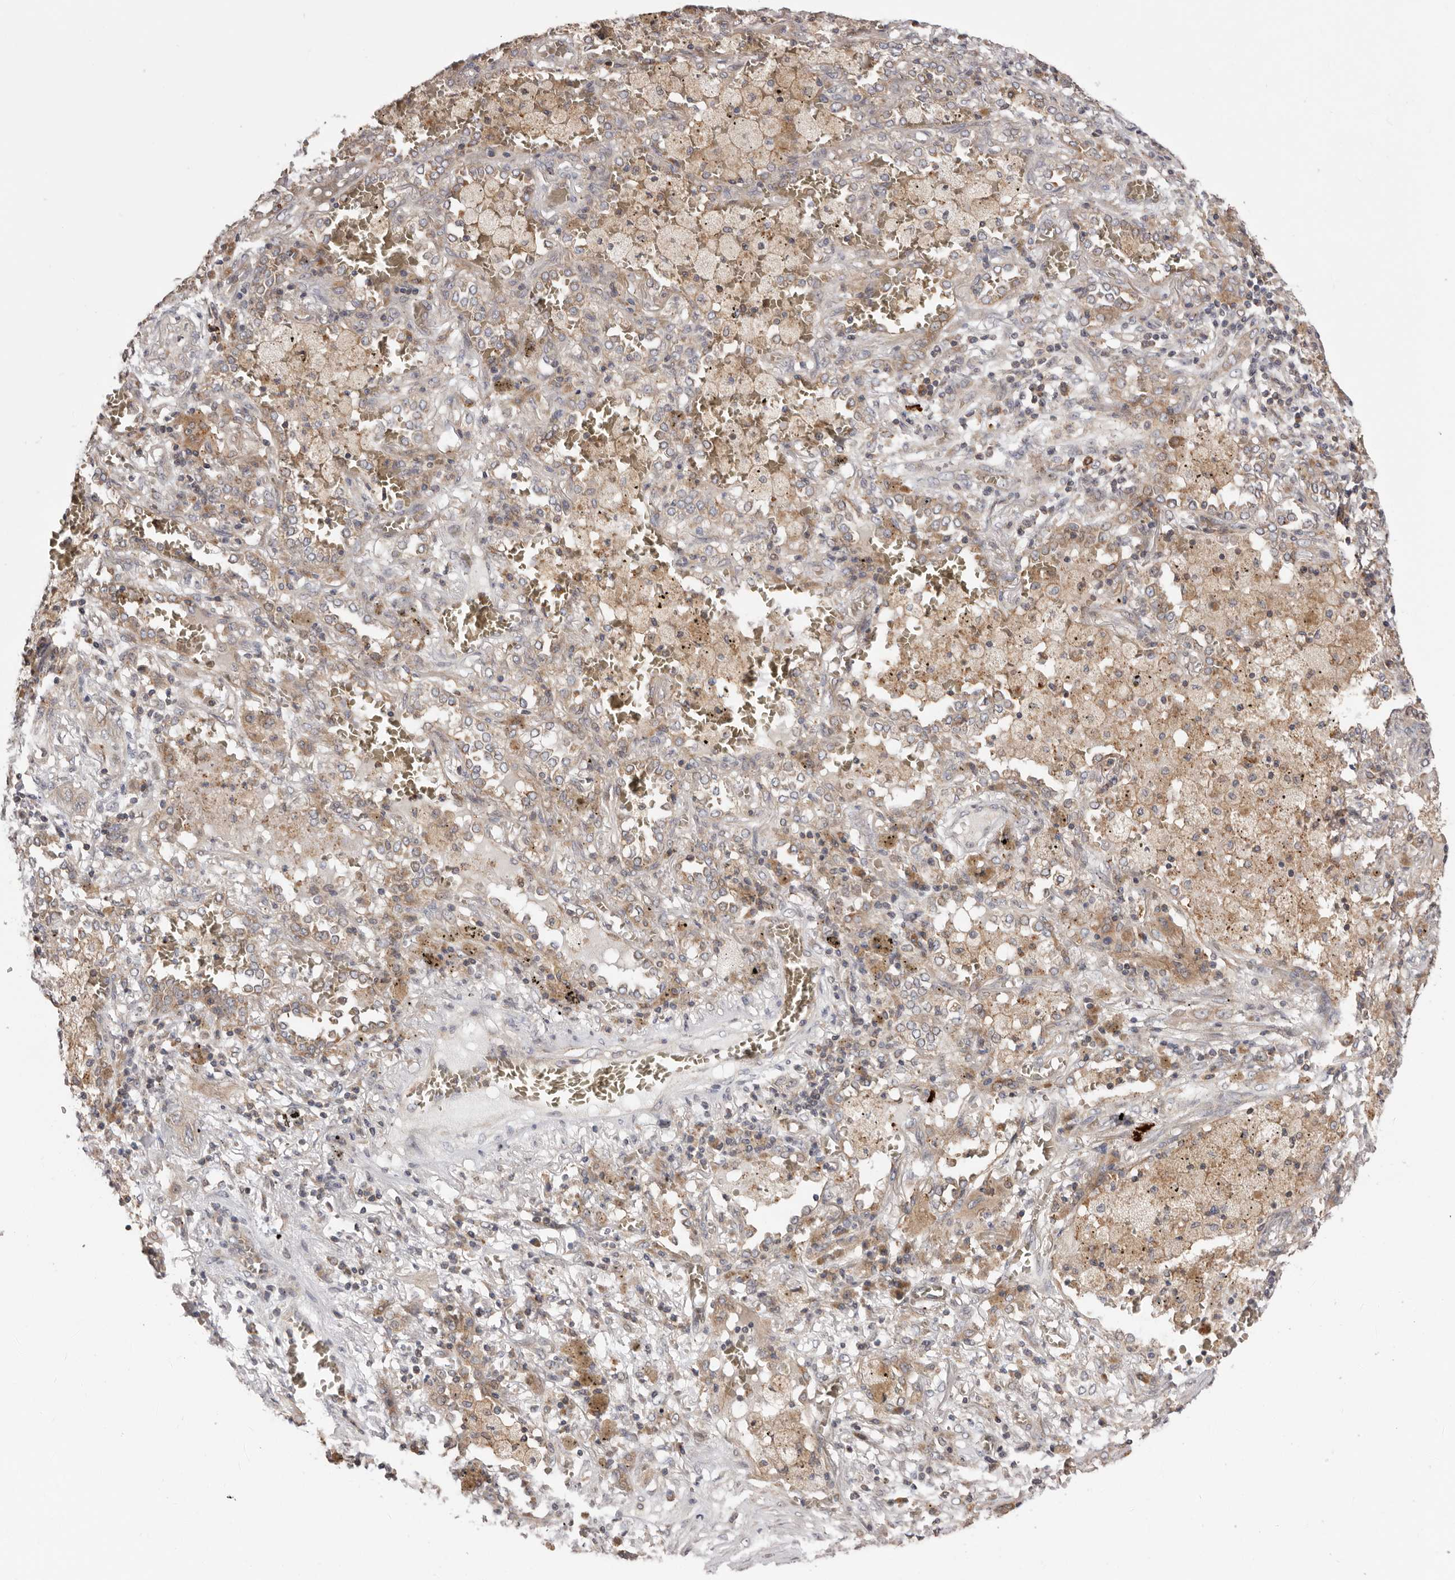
{"staining": {"intensity": "weak", "quantity": "<25%", "location": "cytoplasmic/membranous"}, "tissue": "lung cancer", "cell_type": "Tumor cells", "image_type": "cancer", "snomed": [{"axis": "morphology", "description": "Squamous cell carcinoma, NOS"}, {"axis": "topography", "description": "Lung"}], "caption": "Human lung cancer stained for a protein using immunohistochemistry (IHC) exhibits no expression in tumor cells.", "gene": "TMUB1", "patient": {"sex": "female", "age": 47}}